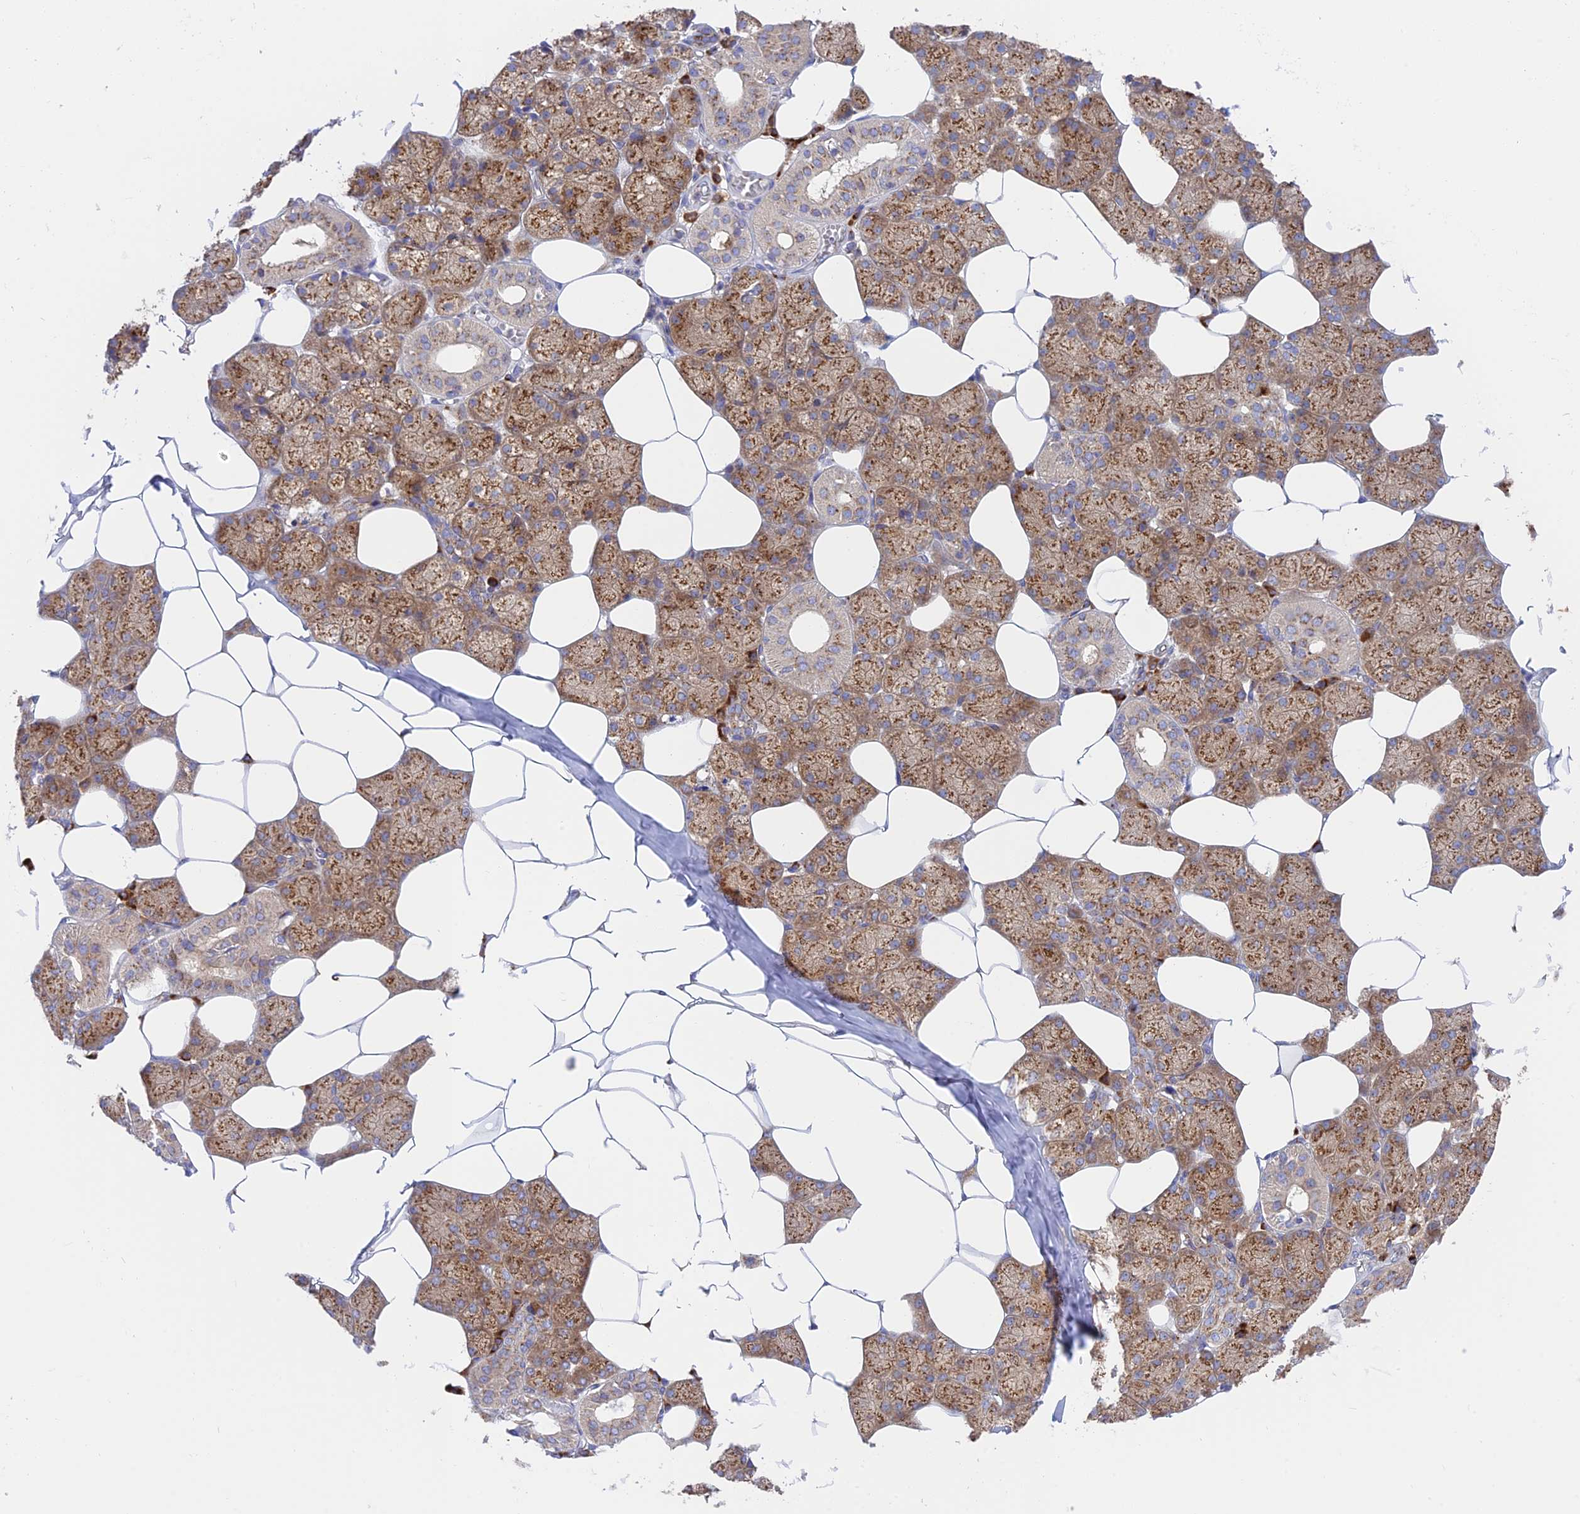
{"staining": {"intensity": "strong", "quantity": "25%-75%", "location": "cytoplasmic/membranous"}, "tissue": "salivary gland", "cell_type": "Glandular cells", "image_type": "normal", "snomed": [{"axis": "morphology", "description": "Normal tissue, NOS"}, {"axis": "topography", "description": "Salivary gland"}], "caption": "Immunohistochemistry staining of unremarkable salivary gland, which shows high levels of strong cytoplasmic/membranous expression in about 25%-75% of glandular cells indicating strong cytoplasmic/membranous protein positivity. The staining was performed using DAB (brown) for protein detection and nuclei were counterstained in hematoxylin (blue).", "gene": "GOLGA3", "patient": {"sex": "male", "age": 62}}